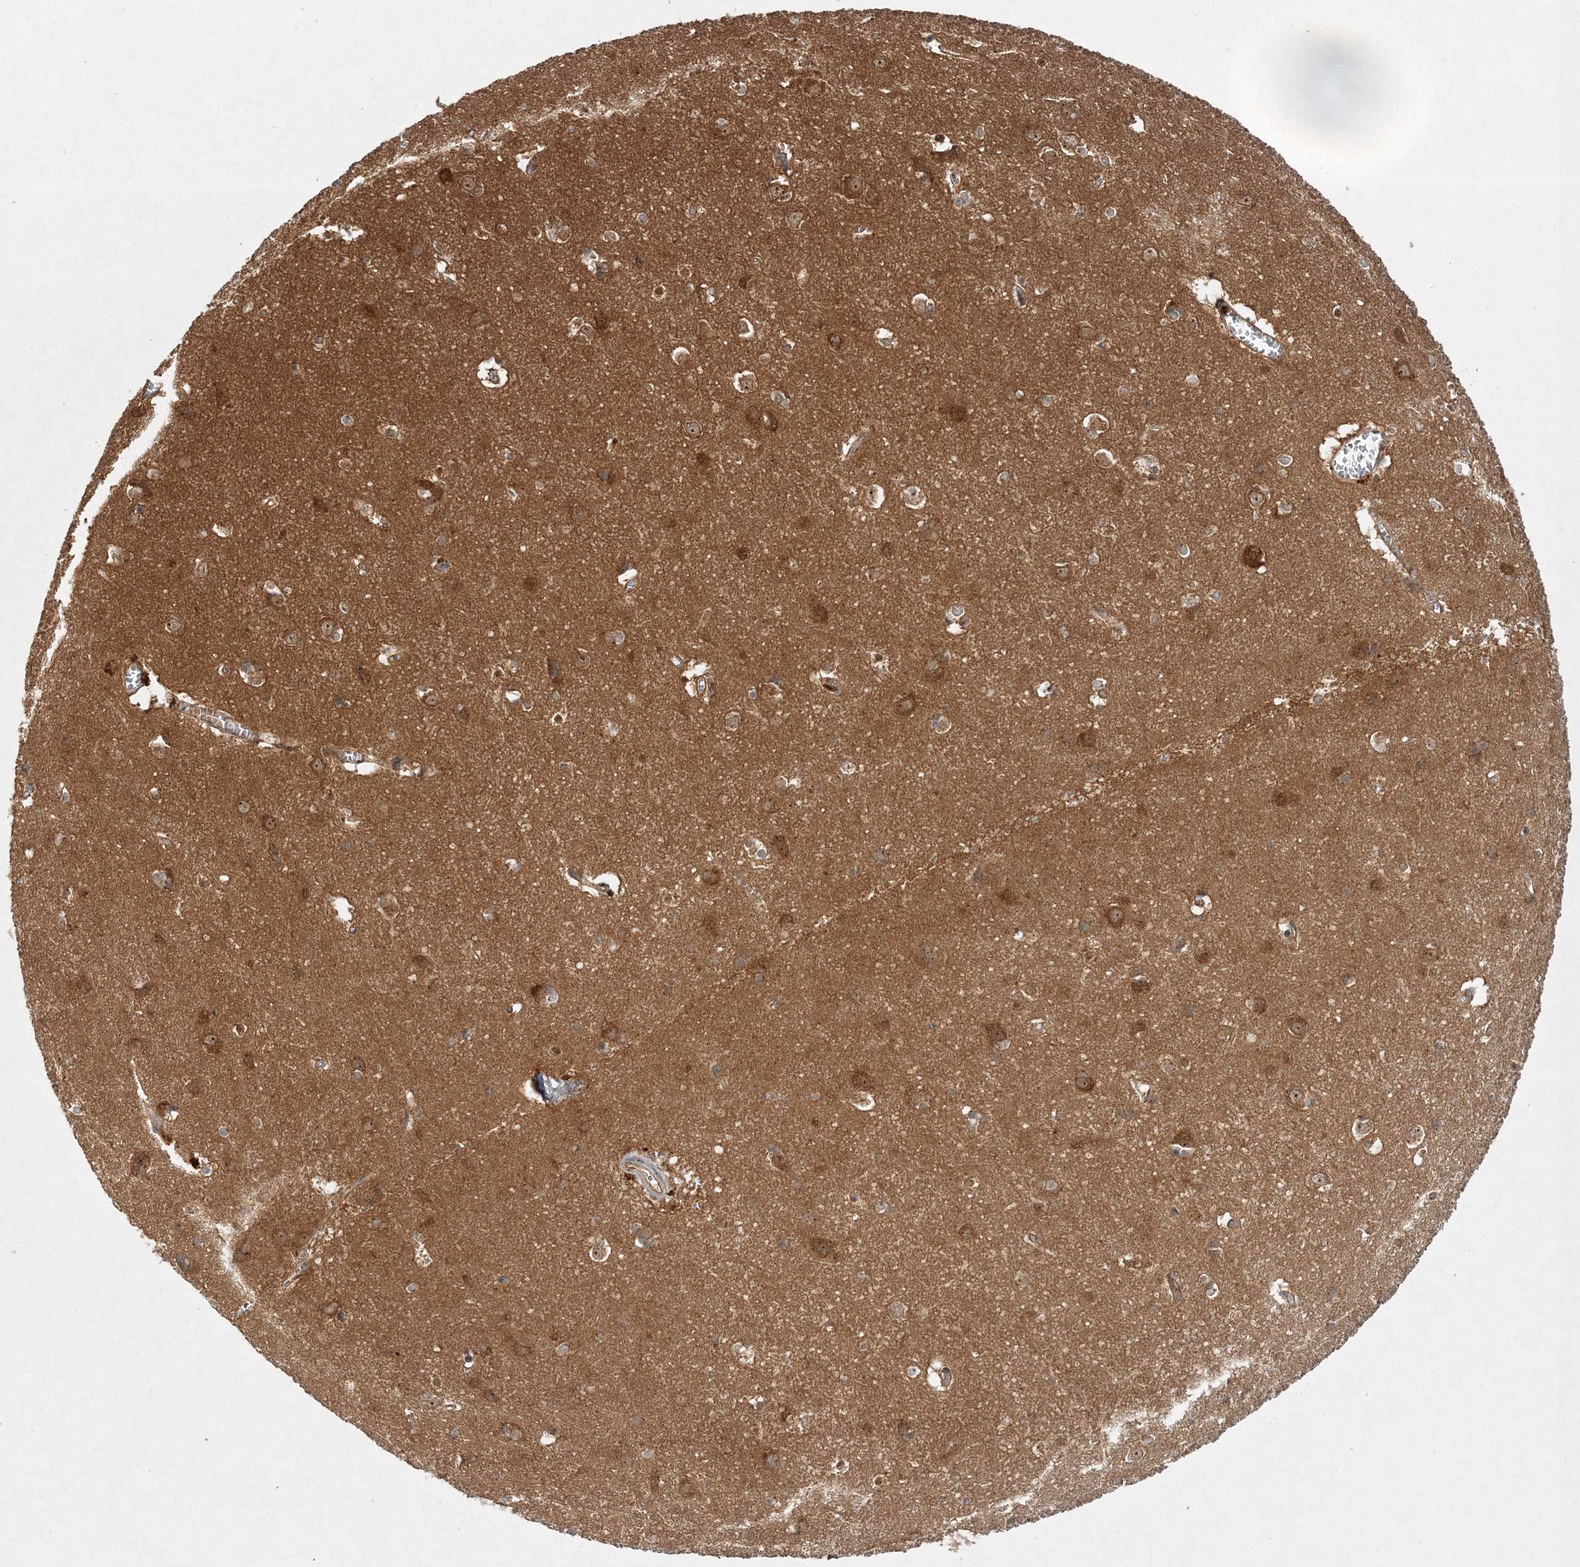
{"staining": {"intensity": "moderate", "quantity": ">75%", "location": "cytoplasmic/membranous"}, "tissue": "cerebral cortex", "cell_type": "Endothelial cells", "image_type": "normal", "snomed": [{"axis": "morphology", "description": "Normal tissue, NOS"}, {"axis": "topography", "description": "Cerebral cortex"}], "caption": "Endothelial cells exhibit moderate cytoplasmic/membranous staining in approximately >75% of cells in benign cerebral cortex.", "gene": "WDR37", "patient": {"sex": "male", "age": 54}}